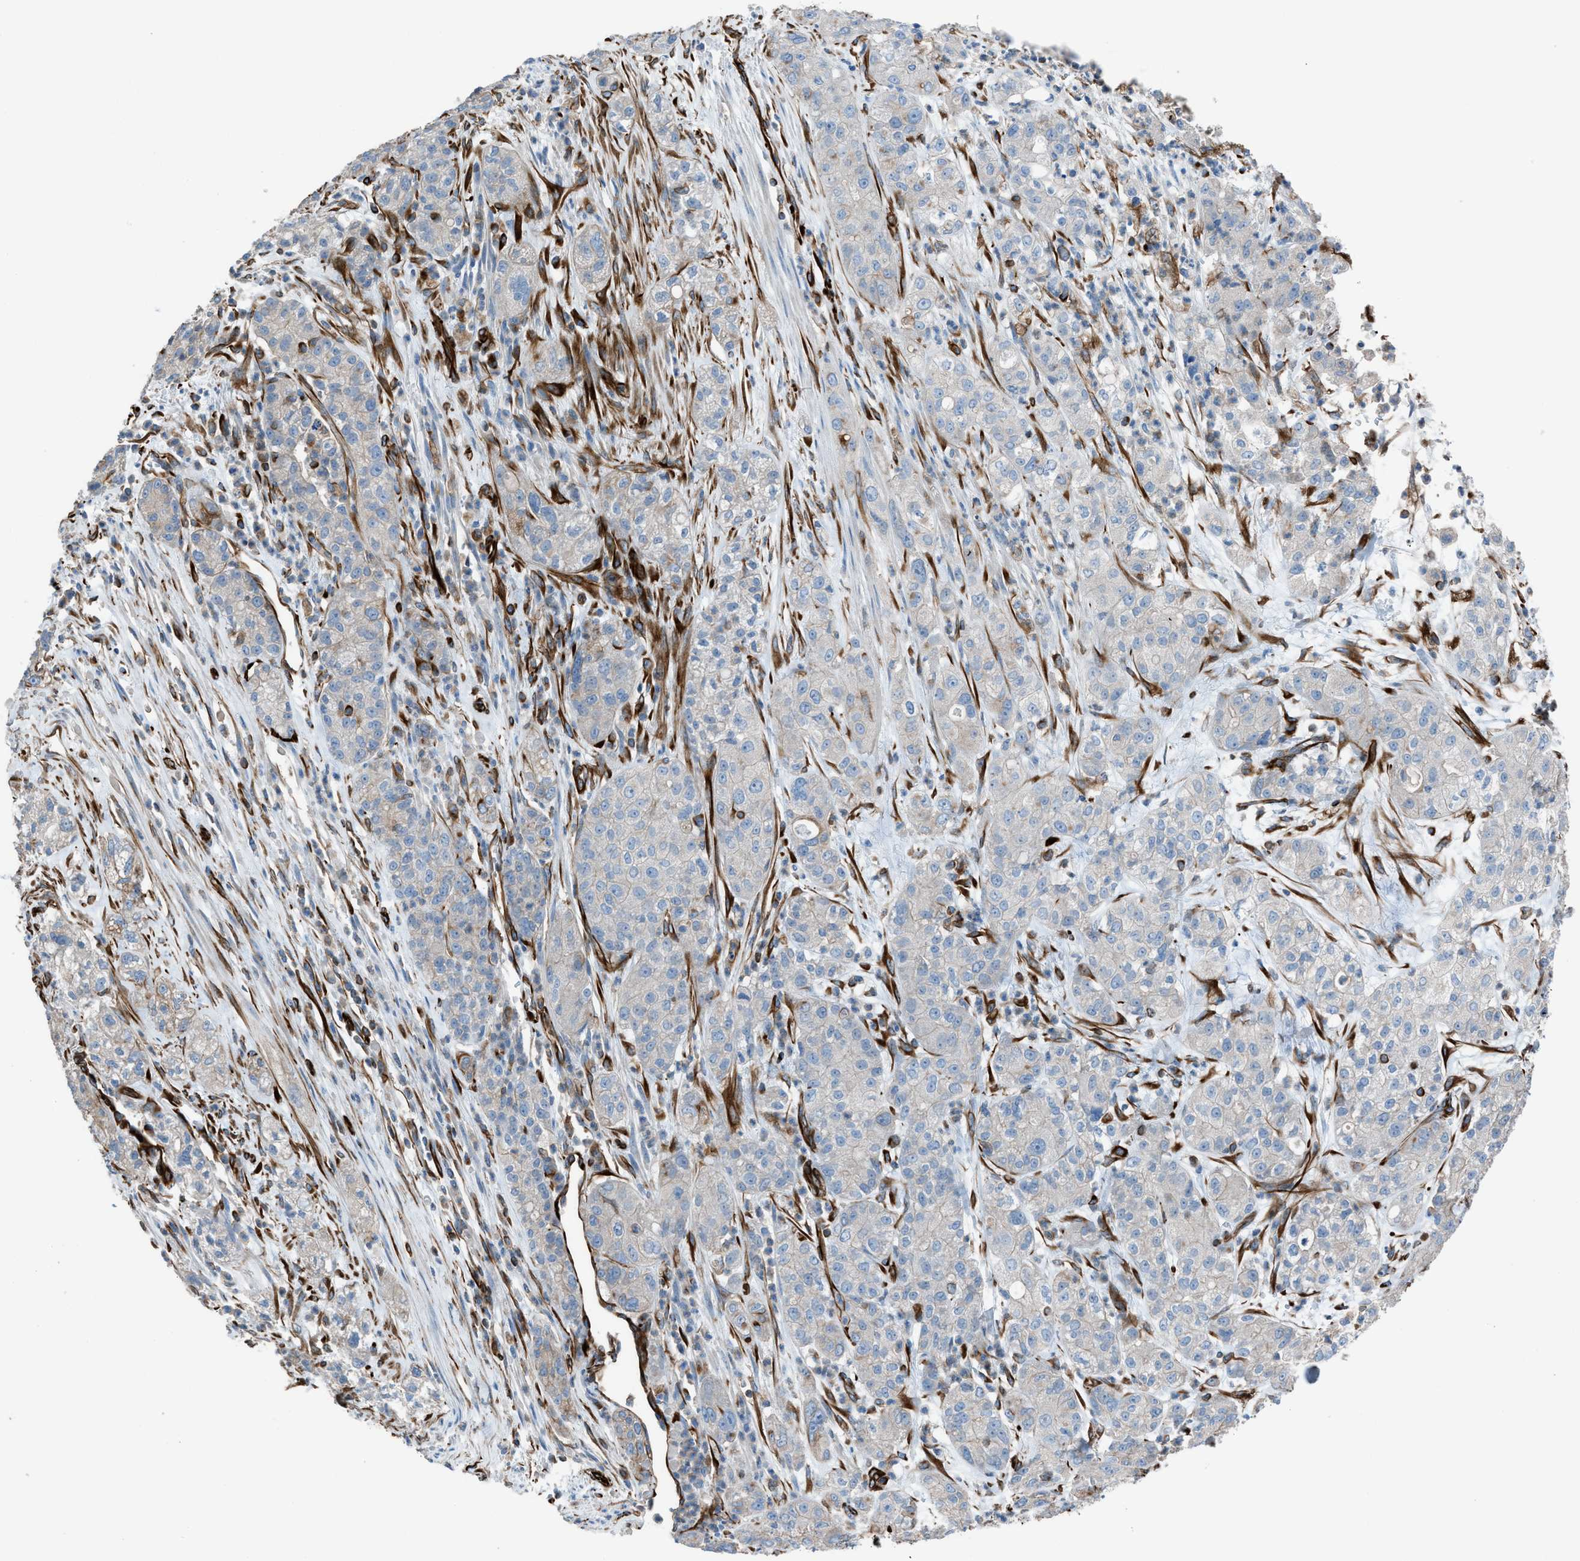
{"staining": {"intensity": "weak", "quantity": "<25%", "location": "cytoplasmic/membranous"}, "tissue": "pancreatic cancer", "cell_type": "Tumor cells", "image_type": "cancer", "snomed": [{"axis": "morphology", "description": "Adenocarcinoma, NOS"}, {"axis": "topography", "description": "Pancreas"}], "caption": "Tumor cells are negative for protein expression in human pancreatic cancer (adenocarcinoma).", "gene": "CABP7", "patient": {"sex": "female", "age": 78}}